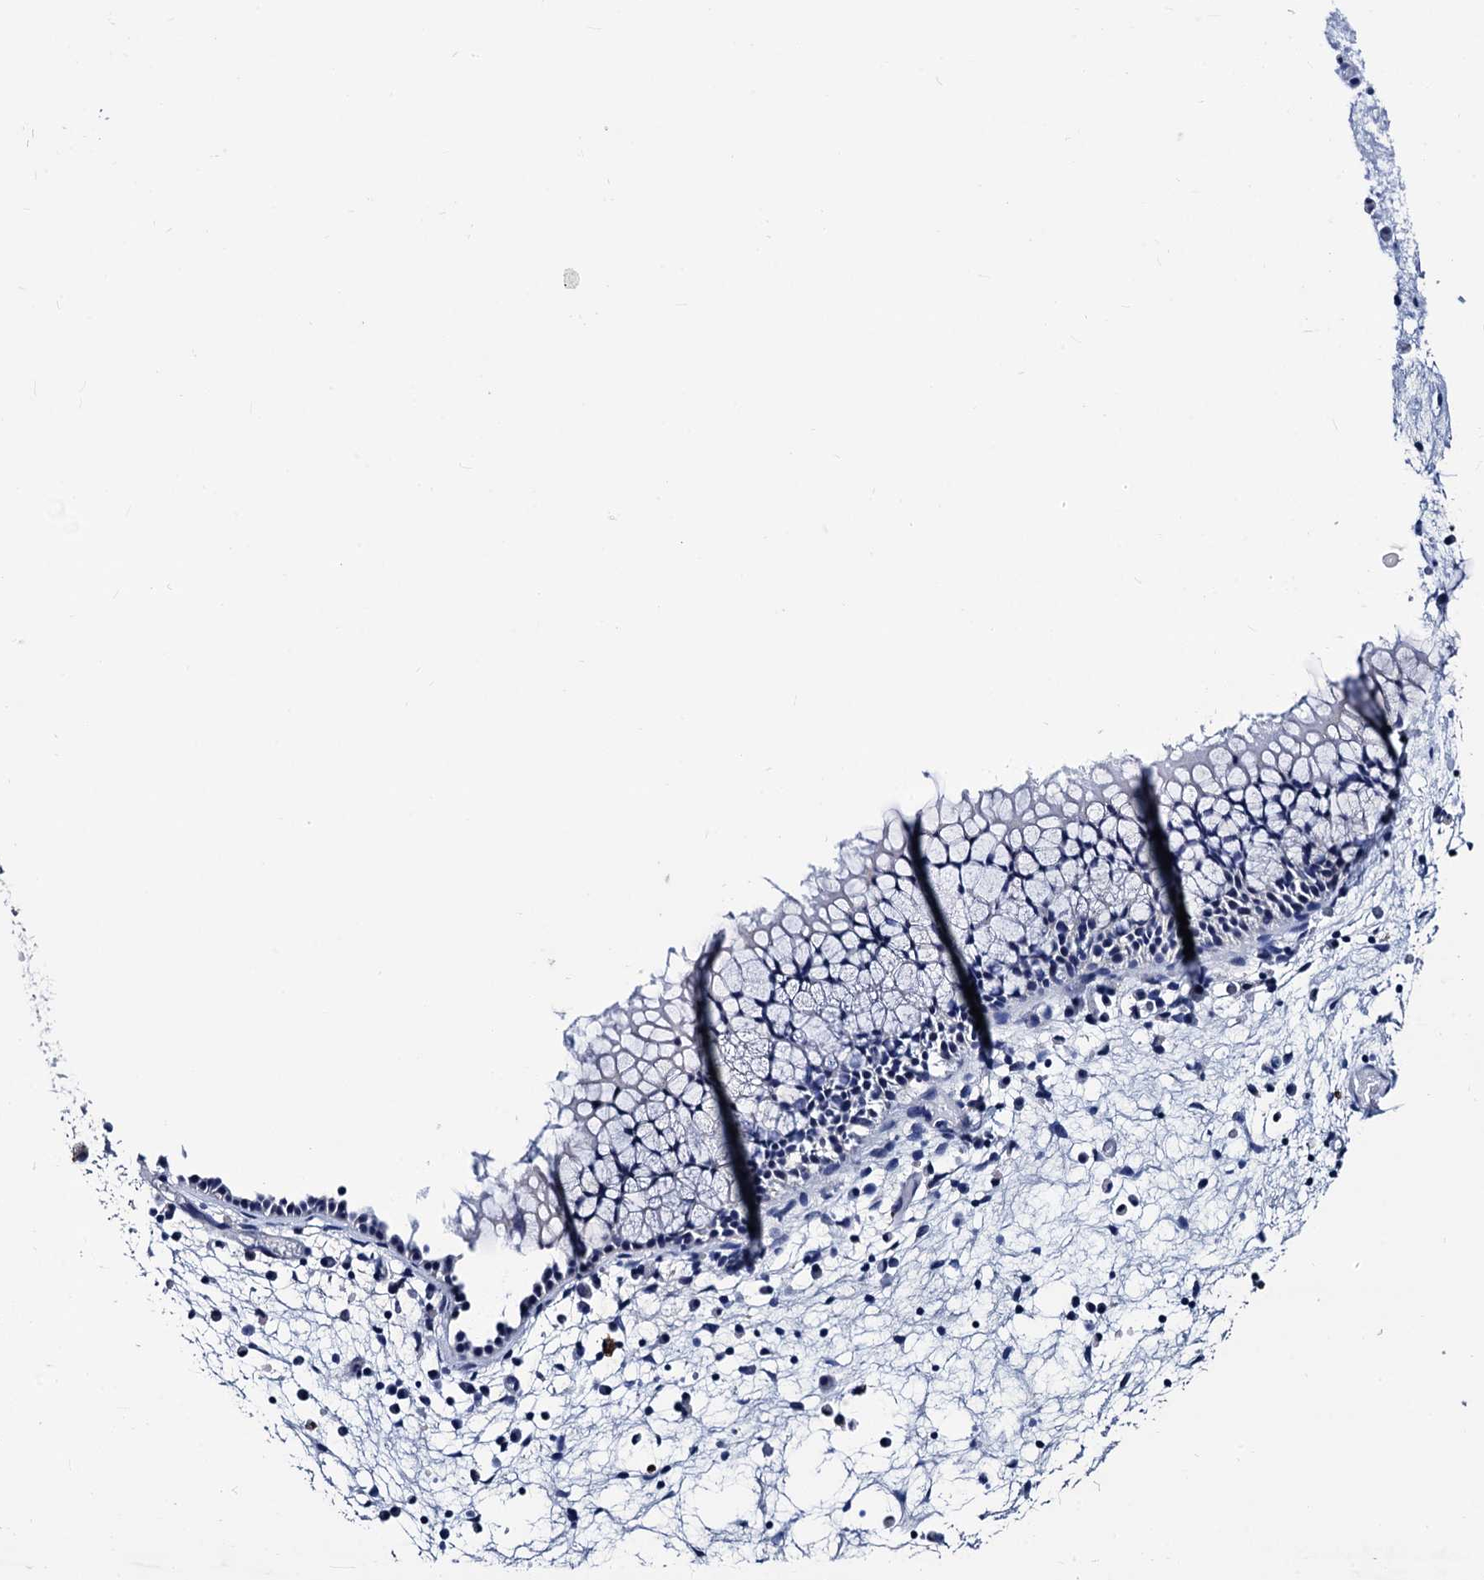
{"staining": {"intensity": "negative", "quantity": "none", "location": "none"}, "tissue": "nasopharynx", "cell_type": "Respiratory epithelial cells", "image_type": "normal", "snomed": [{"axis": "morphology", "description": "Normal tissue, NOS"}, {"axis": "morphology", "description": "Inflammation, NOS"}, {"axis": "morphology", "description": "Malignant melanoma, Metastatic site"}, {"axis": "topography", "description": "Nasopharynx"}], "caption": "Immunohistochemistry (IHC) of unremarkable human nasopharynx demonstrates no positivity in respiratory epithelial cells.", "gene": "LRRC30", "patient": {"sex": "male", "age": 70}}